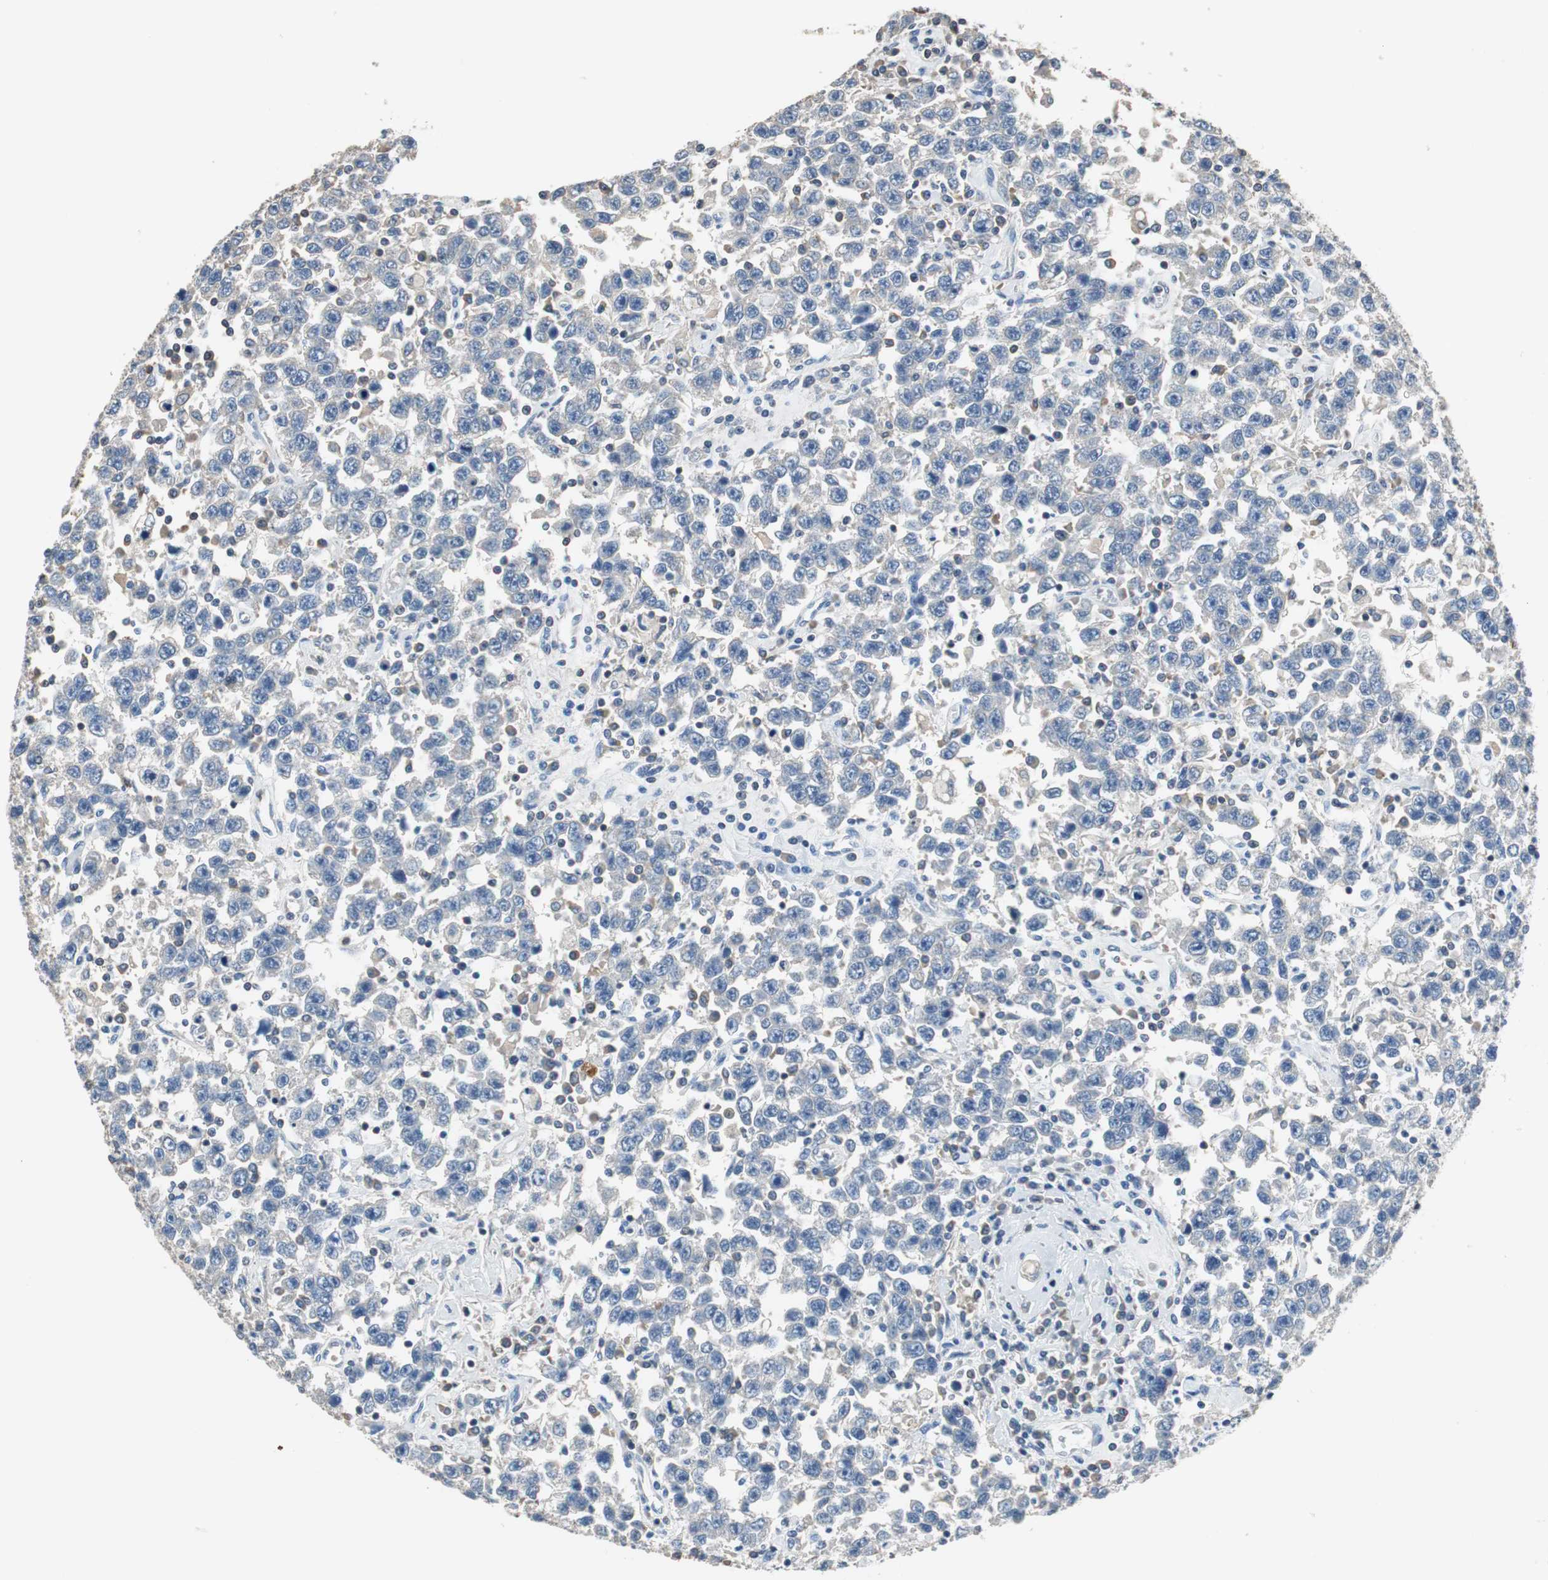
{"staining": {"intensity": "negative", "quantity": "none", "location": "none"}, "tissue": "testis cancer", "cell_type": "Tumor cells", "image_type": "cancer", "snomed": [{"axis": "morphology", "description": "Seminoma, NOS"}, {"axis": "topography", "description": "Testis"}], "caption": "The histopathology image shows no significant positivity in tumor cells of testis cancer.", "gene": "PRKCA", "patient": {"sex": "male", "age": 41}}